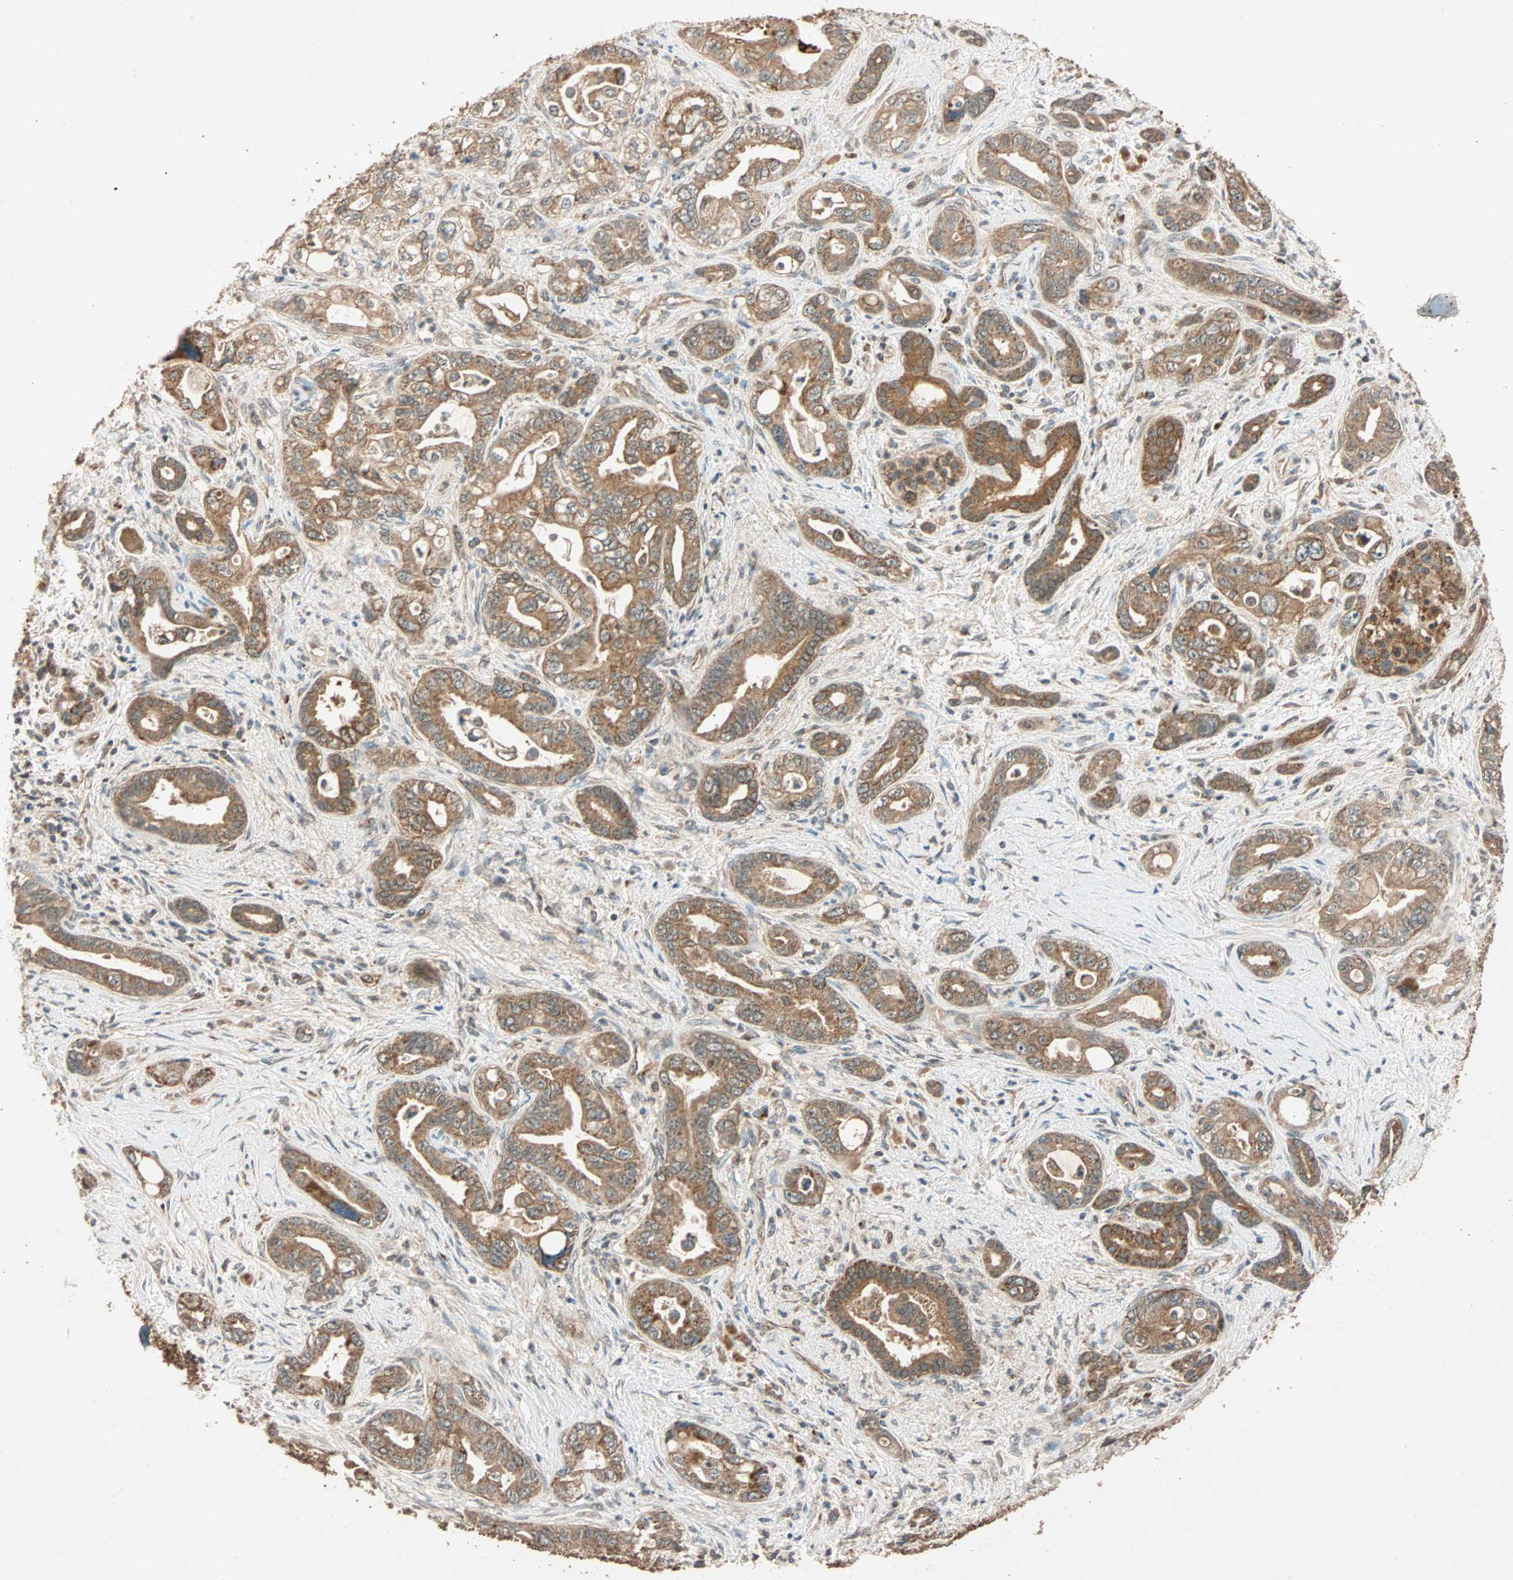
{"staining": {"intensity": "moderate", "quantity": ">75%", "location": "cytoplasmic/membranous"}, "tissue": "pancreatic cancer", "cell_type": "Tumor cells", "image_type": "cancer", "snomed": [{"axis": "morphology", "description": "Adenocarcinoma, NOS"}, {"axis": "topography", "description": "Pancreas"}], "caption": "This image reveals IHC staining of adenocarcinoma (pancreatic), with medium moderate cytoplasmic/membranous expression in about >75% of tumor cells.", "gene": "MAPK1", "patient": {"sex": "male", "age": 70}}